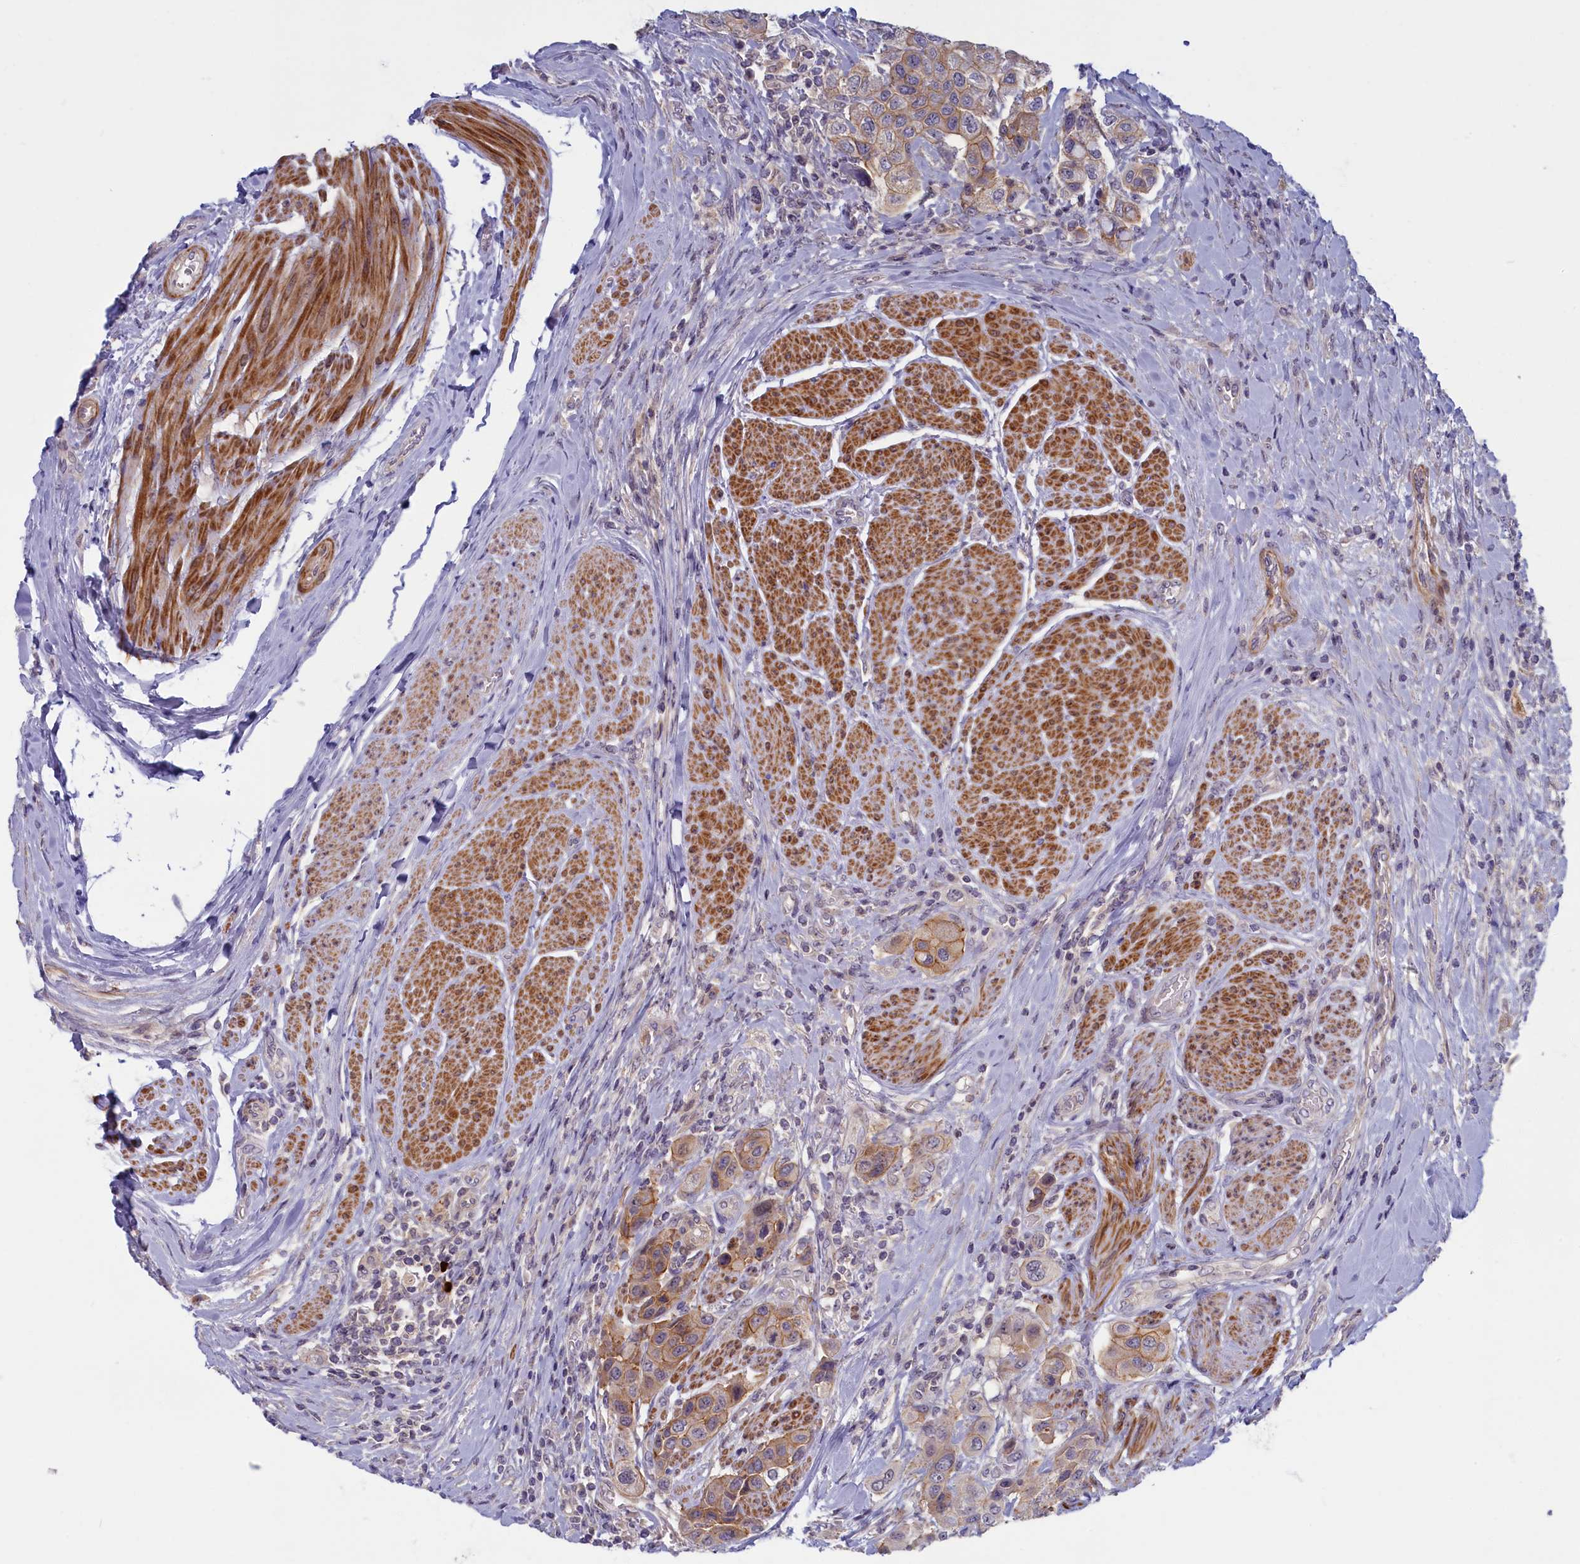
{"staining": {"intensity": "moderate", "quantity": ">75%", "location": "cytoplasmic/membranous"}, "tissue": "urothelial cancer", "cell_type": "Tumor cells", "image_type": "cancer", "snomed": [{"axis": "morphology", "description": "Urothelial carcinoma, High grade"}, {"axis": "topography", "description": "Urinary bladder"}], "caption": "Tumor cells reveal moderate cytoplasmic/membranous staining in about >75% of cells in urothelial cancer.", "gene": "TRPM4", "patient": {"sex": "male", "age": 50}}